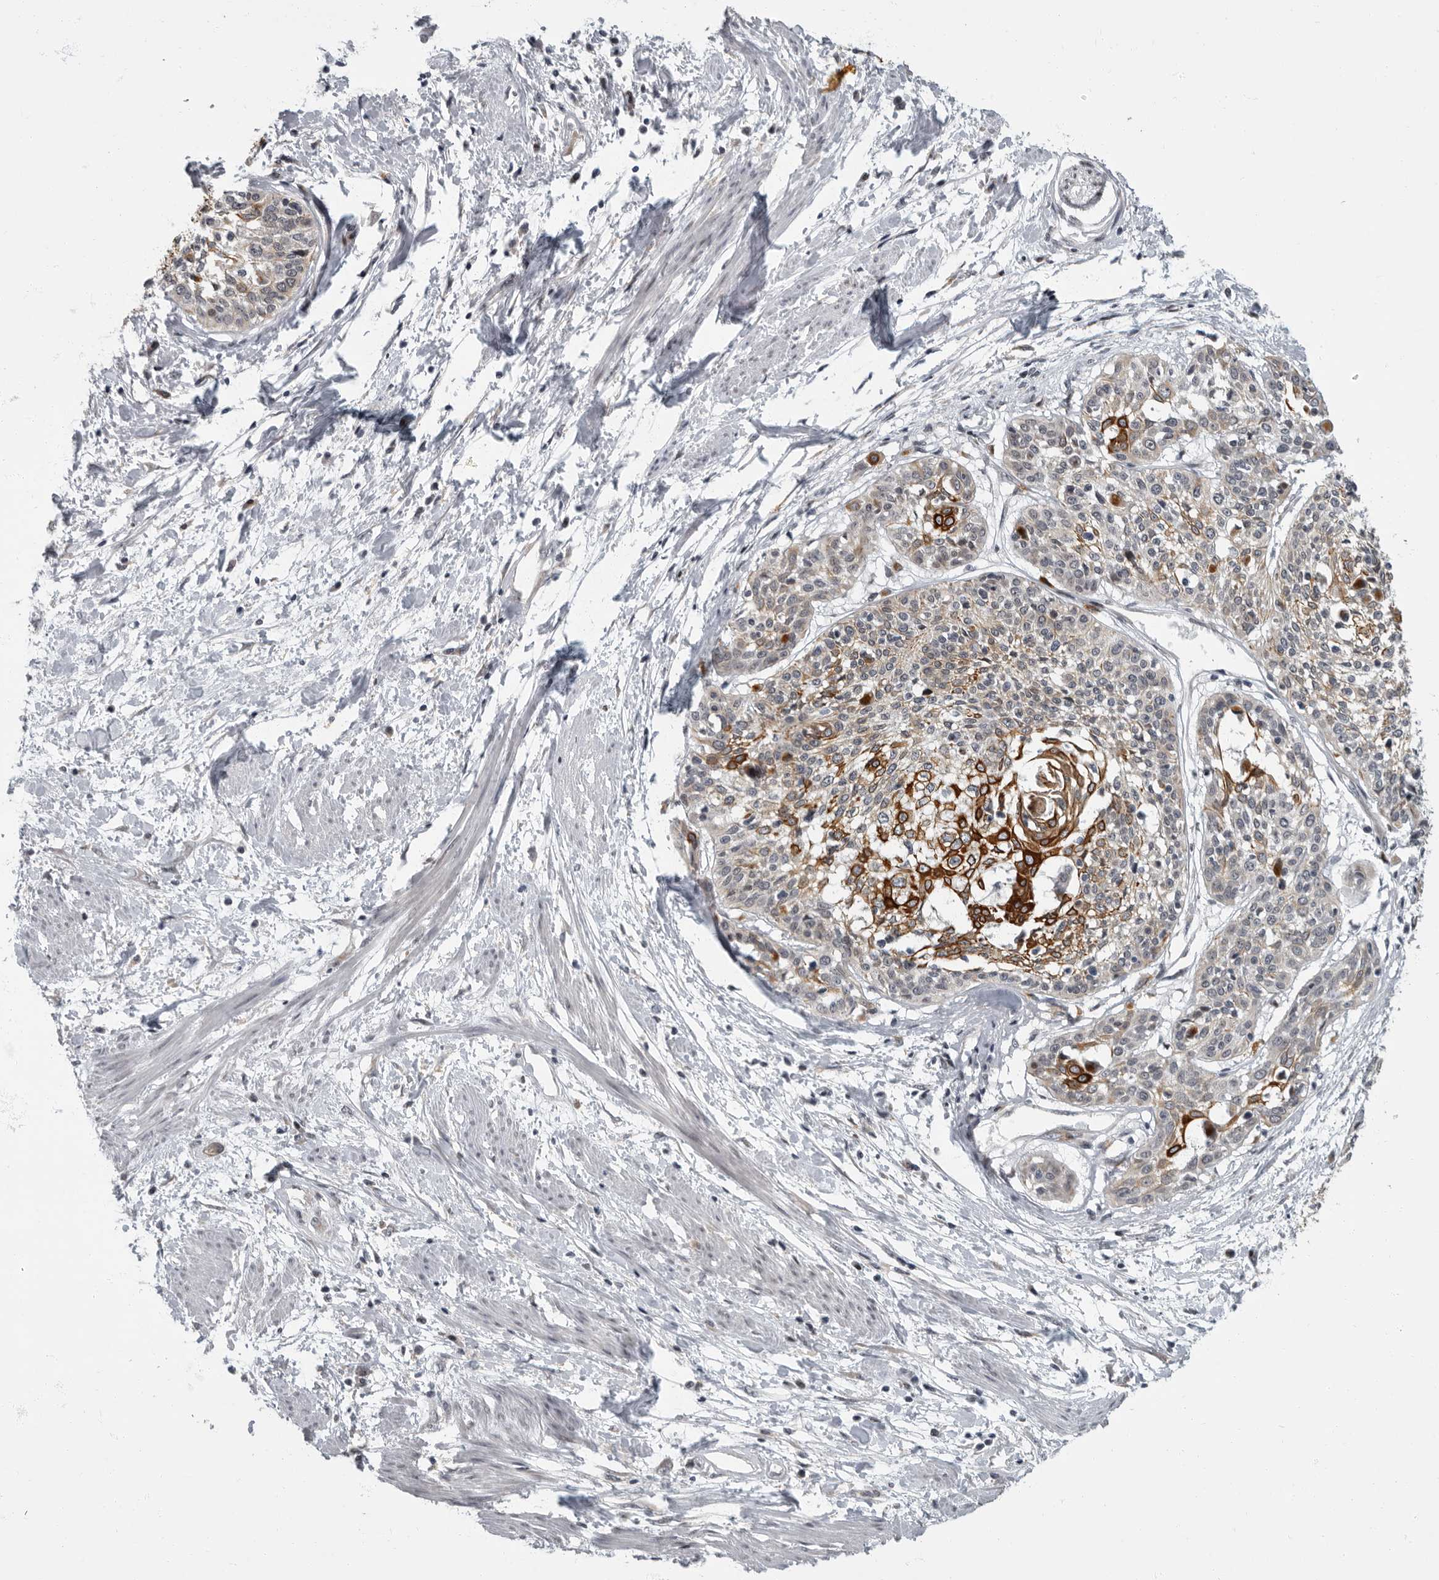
{"staining": {"intensity": "strong", "quantity": "25%-75%", "location": "cytoplasmic/membranous"}, "tissue": "cervical cancer", "cell_type": "Tumor cells", "image_type": "cancer", "snomed": [{"axis": "morphology", "description": "Squamous cell carcinoma, NOS"}, {"axis": "topography", "description": "Cervix"}], "caption": "Strong cytoplasmic/membranous protein staining is present in approximately 25%-75% of tumor cells in cervical cancer (squamous cell carcinoma). The protein of interest is stained brown, and the nuclei are stained in blue (DAB (3,3'-diaminobenzidine) IHC with brightfield microscopy, high magnification).", "gene": "EVI5", "patient": {"sex": "female", "age": 57}}